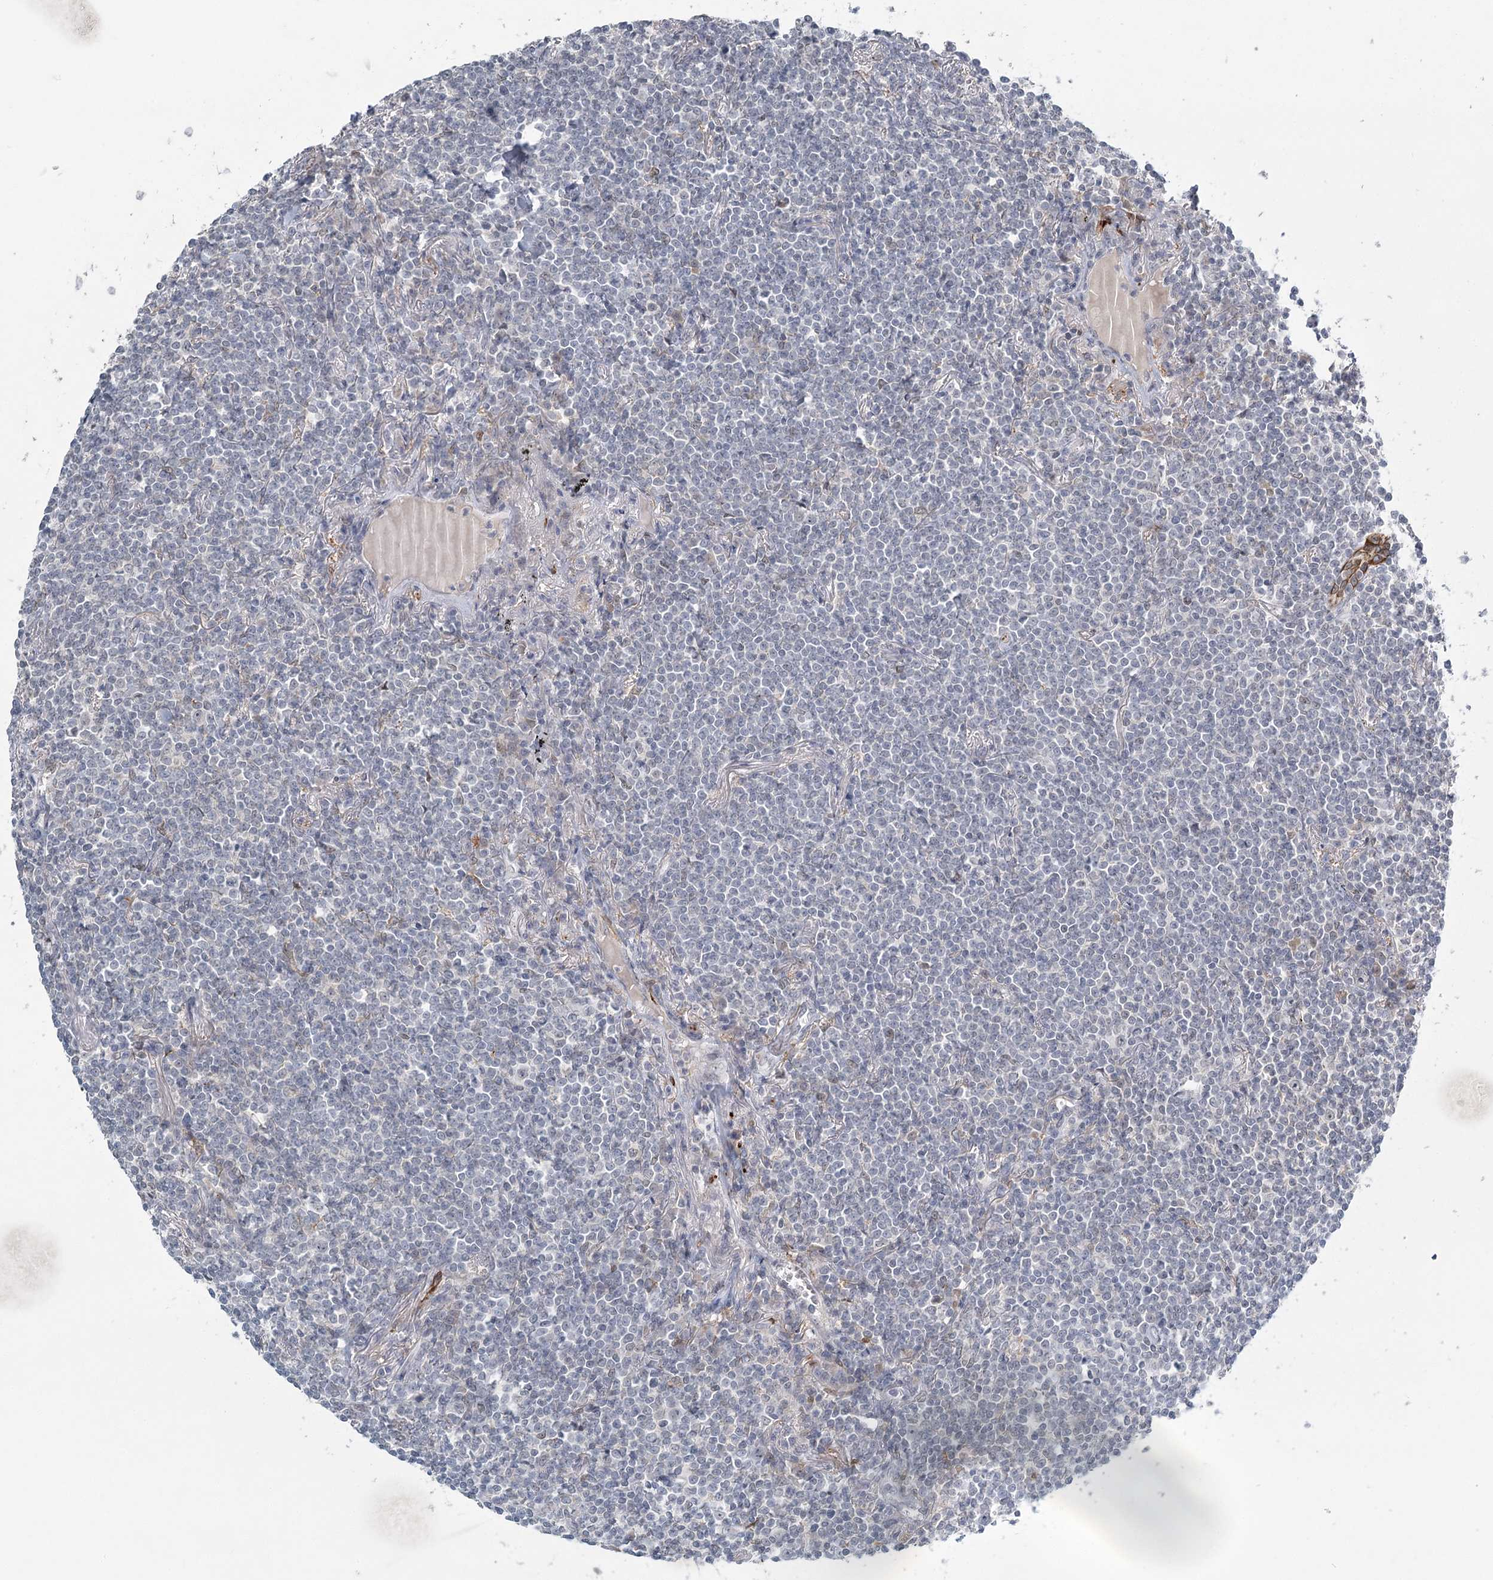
{"staining": {"intensity": "negative", "quantity": "none", "location": "none"}, "tissue": "lymphoma", "cell_type": "Tumor cells", "image_type": "cancer", "snomed": [{"axis": "morphology", "description": "Malignant lymphoma, non-Hodgkin's type, Low grade"}, {"axis": "topography", "description": "Lung"}], "caption": "Human lymphoma stained for a protein using immunohistochemistry displays no positivity in tumor cells.", "gene": "TMEM70", "patient": {"sex": "female", "age": 71}}